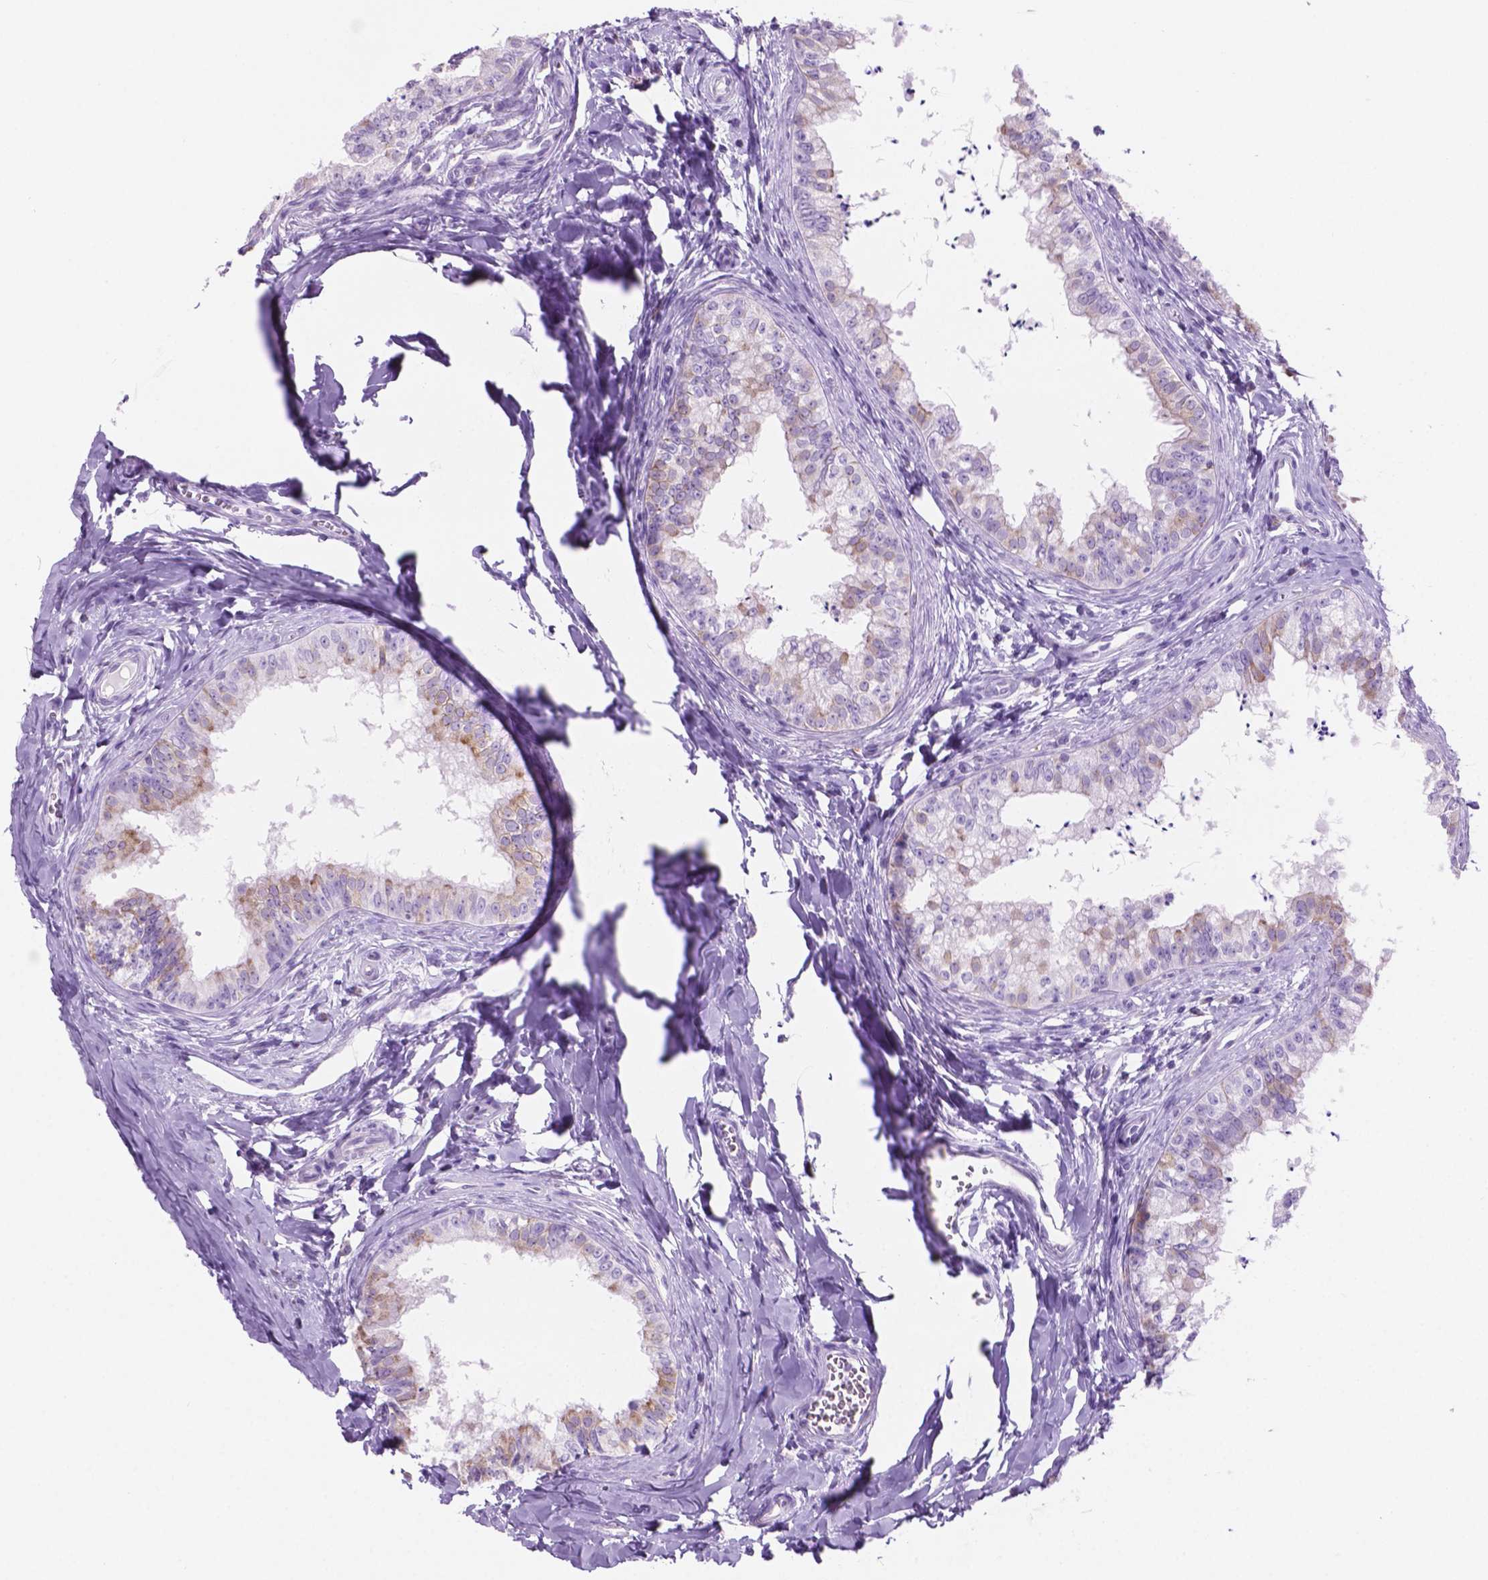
{"staining": {"intensity": "negative", "quantity": "none", "location": "none"}, "tissue": "epididymis", "cell_type": "Glandular cells", "image_type": "normal", "snomed": [{"axis": "morphology", "description": "Normal tissue, NOS"}, {"axis": "topography", "description": "Epididymis"}], "caption": "The image demonstrates no significant expression in glandular cells of epididymis. Brightfield microscopy of immunohistochemistry (IHC) stained with DAB (3,3'-diaminobenzidine) (brown) and hematoxylin (blue), captured at high magnification.", "gene": "GRIN2B", "patient": {"sex": "male", "age": 24}}